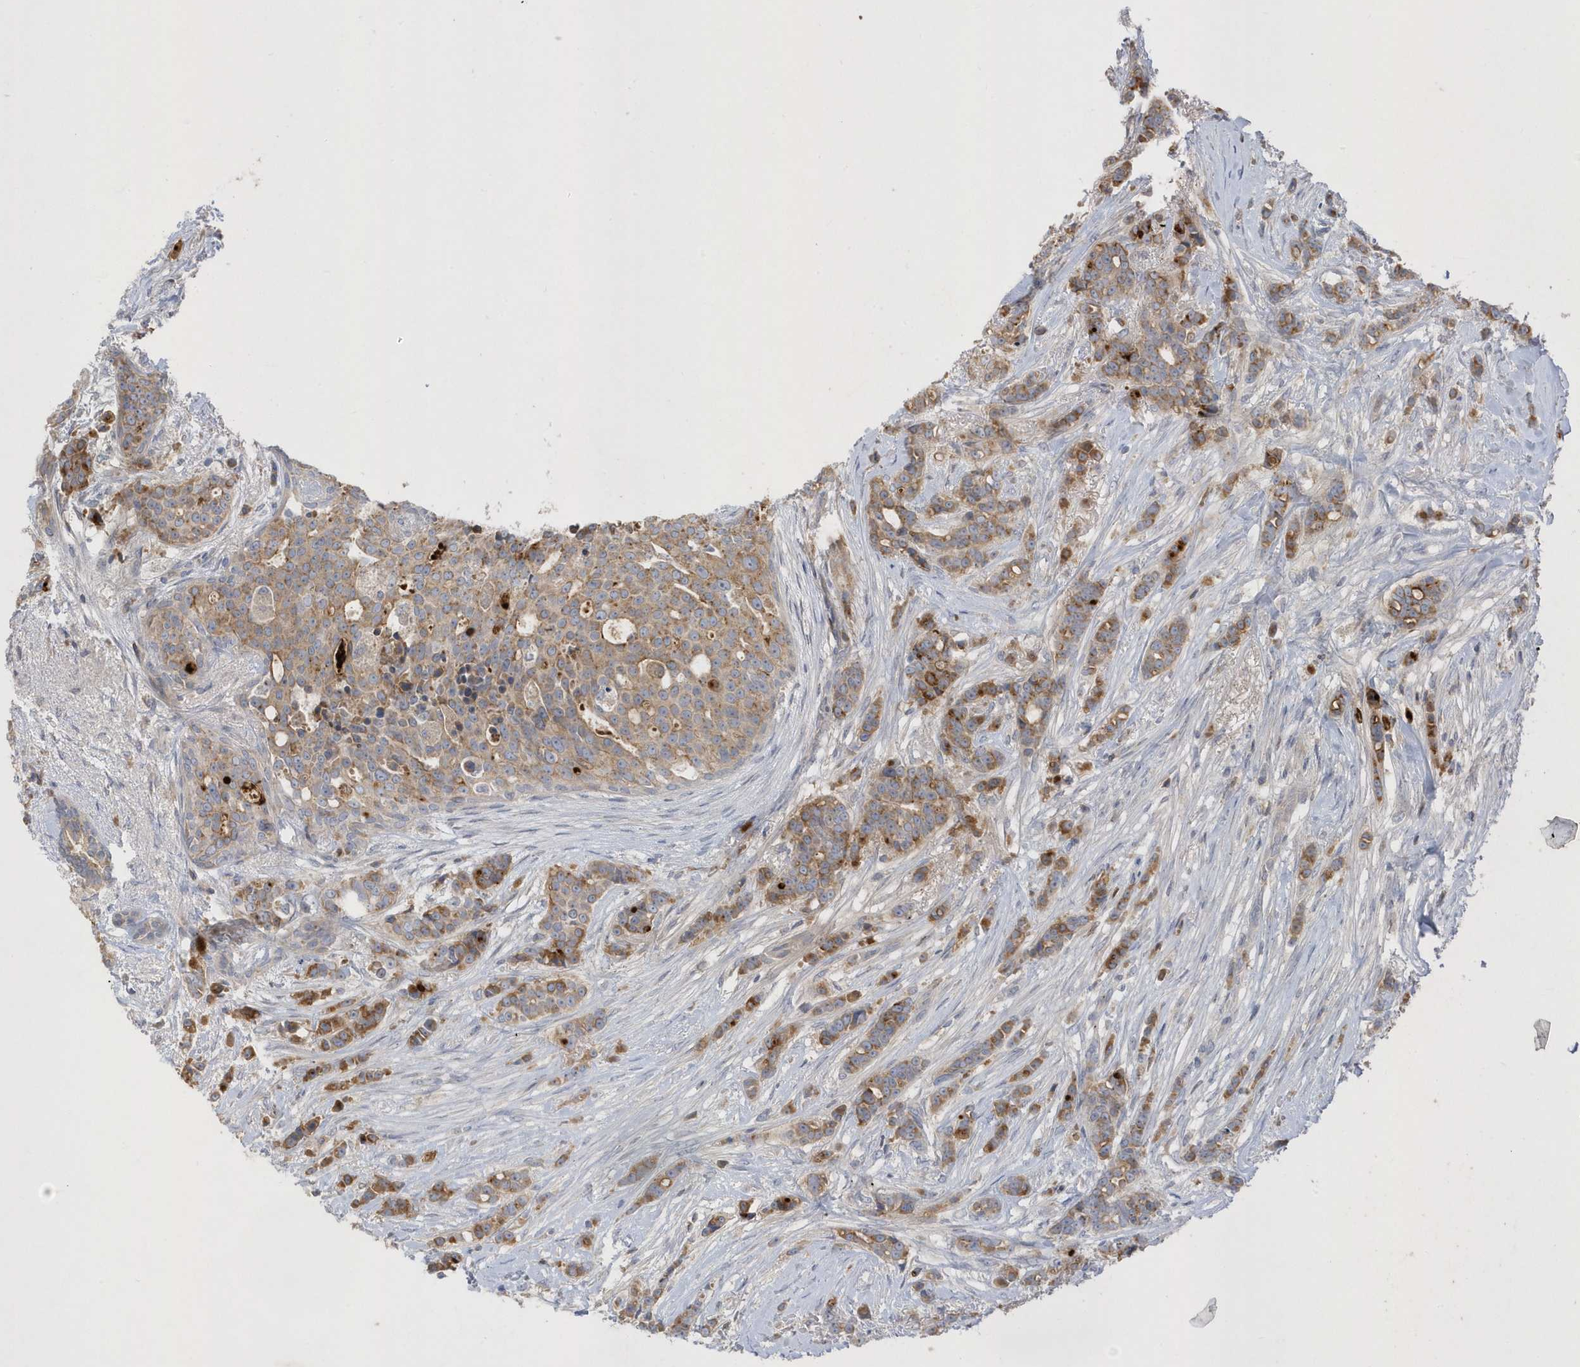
{"staining": {"intensity": "moderate", "quantity": ">75%", "location": "cytoplasmic/membranous"}, "tissue": "breast cancer", "cell_type": "Tumor cells", "image_type": "cancer", "snomed": [{"axis": "morphology", "description": "Lobular carcinoma"}, {"axis": "topography", "description": "Breast"}], "caption": "Immunohistochemistry (IHC) of human breast cancer (lobular carcinoma) displays medium levels of moderate cytoplasmic/membranous staining in approximately >75% of tumor cells. Using DAB (brown) and hematoxylin (blue) stains, captured at high magnification using brightfield microscopy.", "gene": "DPP9", "patient": {"sex": "female", "age": 51}}